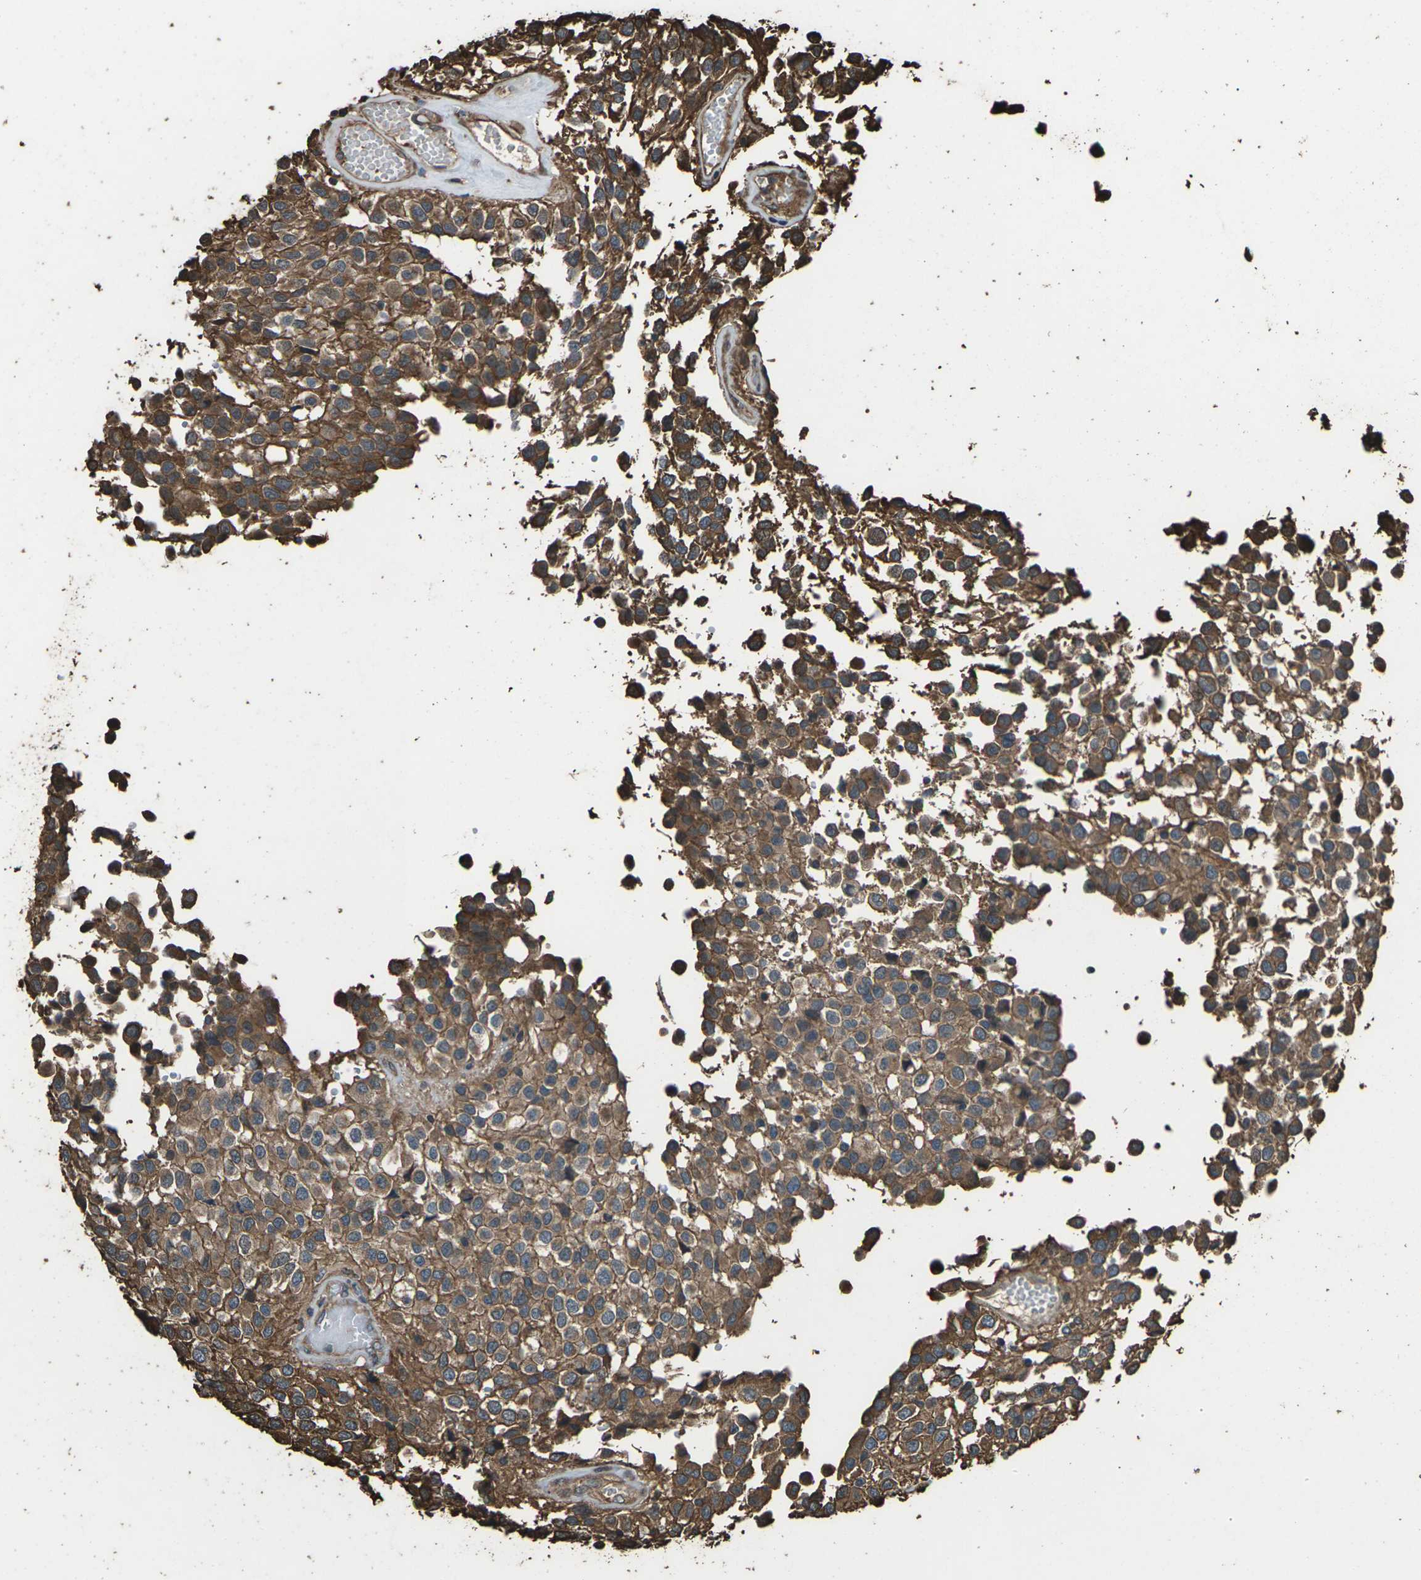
{"staining": {"intensity": "moderate", "quantity": ">75%", "location": "cytoplasmic/membranous"}, "tissue": "glioma", "cell_type": "Tumor cells", "image_type": "cancer", "snomed": [{"axis": "morphology", "description": "Glioma, malignant, High grade"}, {"axis": "topography", "description": "Brain"}], "caption": "Tumor cells display medium levels of moderate cytoplasmic/membranous expression in about >75% of cells in malignant glioma (high-grade).", "gene": "DHPS", "patient": {"sex": "male", "age": 32}}